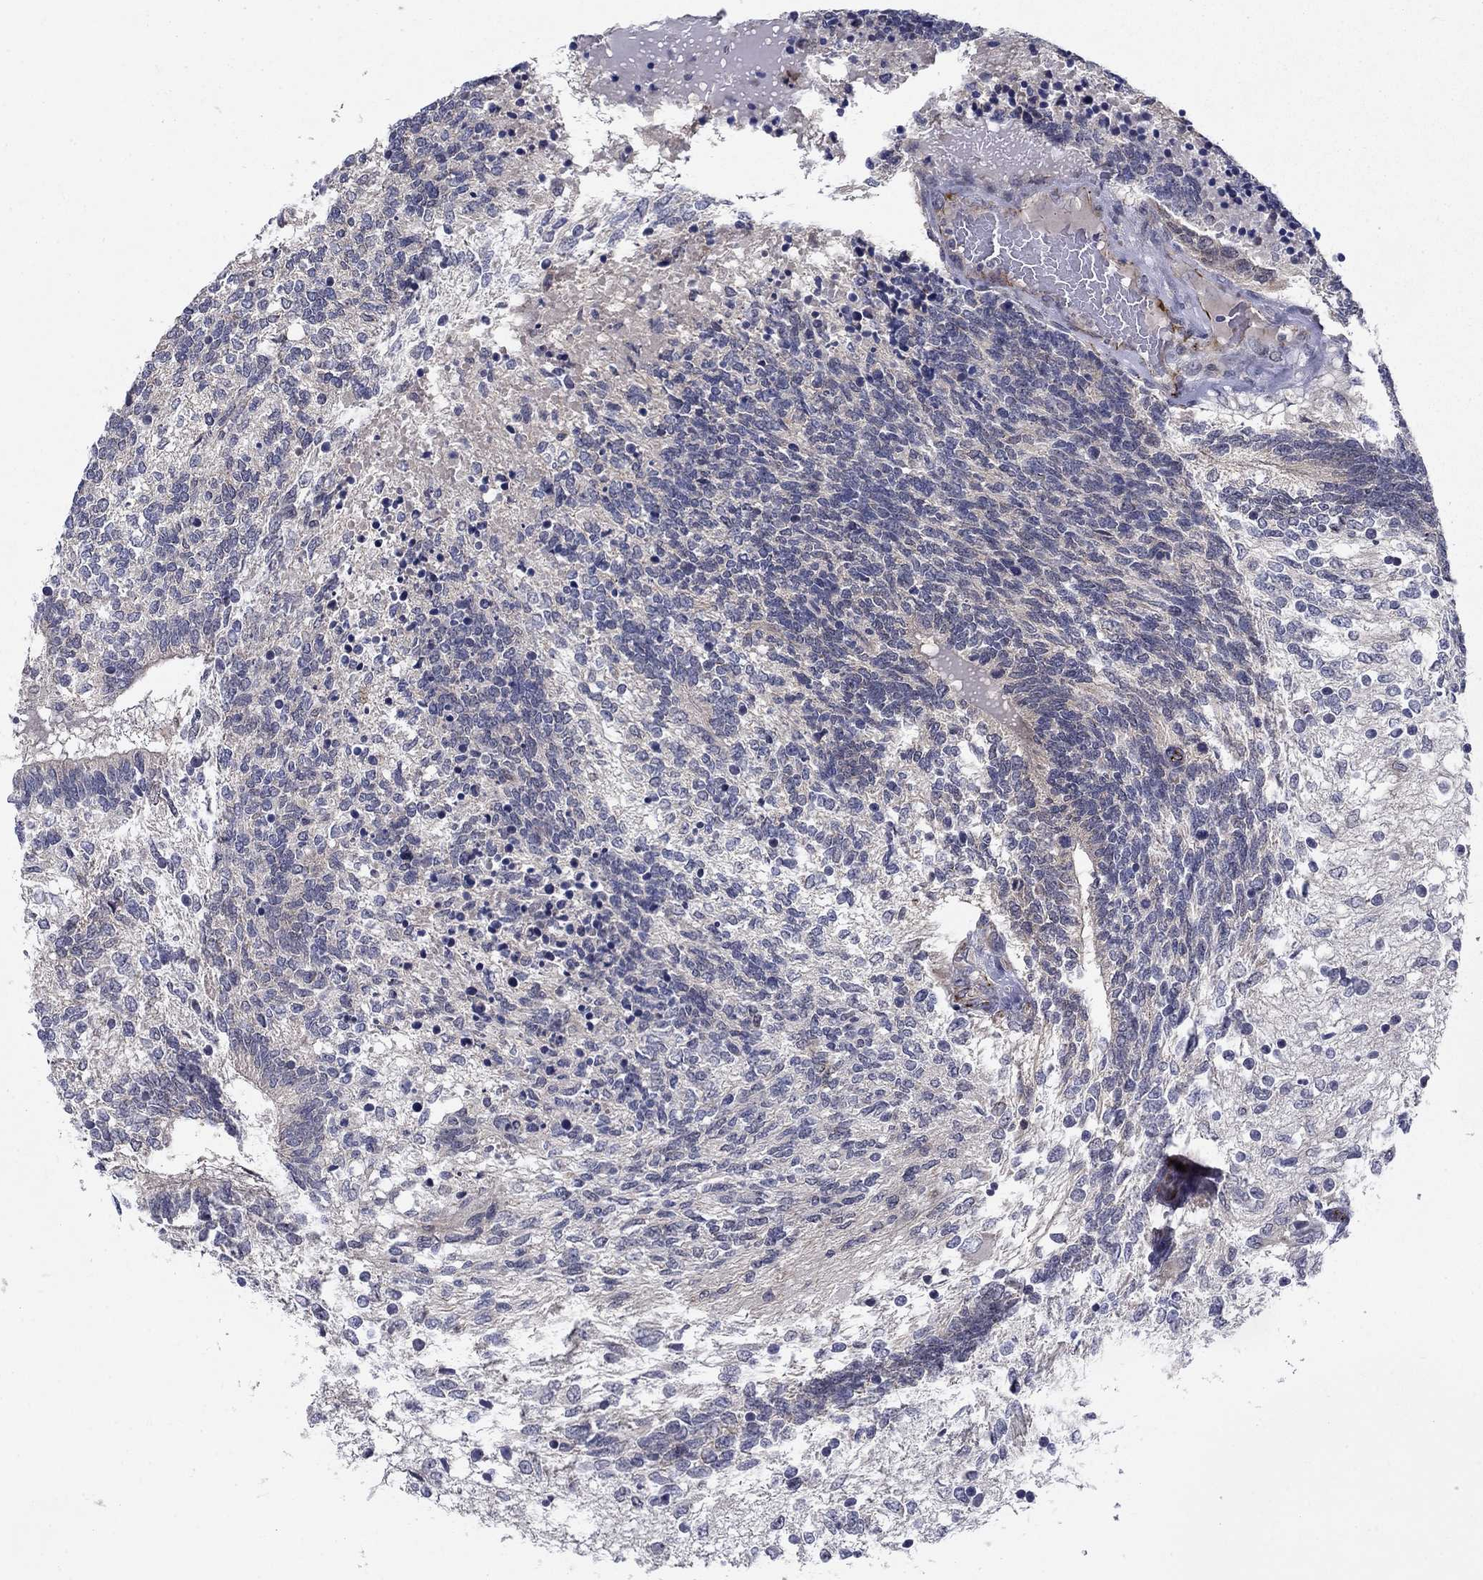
{"staining": {"intensity": "negative", "quantity": "none", "location": "none"}, "tissue": "testis cancer", "cell_type": "Tumor cells", "image_type": "cancer", "snomed": [{"axis": "morphology", "description": "Seminoma, NOS"}, {"axis": "morphology", "description": "Carcinoma, Embryonal, NOS"}, {"axis": "topography", "description": "Testis"}], "caption": "Human testis seminoma stained for a protein using immunohistochemistry (IHC) reveals no expression in tumor cells.", "gene": "LACTB2", "patient": {"sex": "male", "age": 41}}